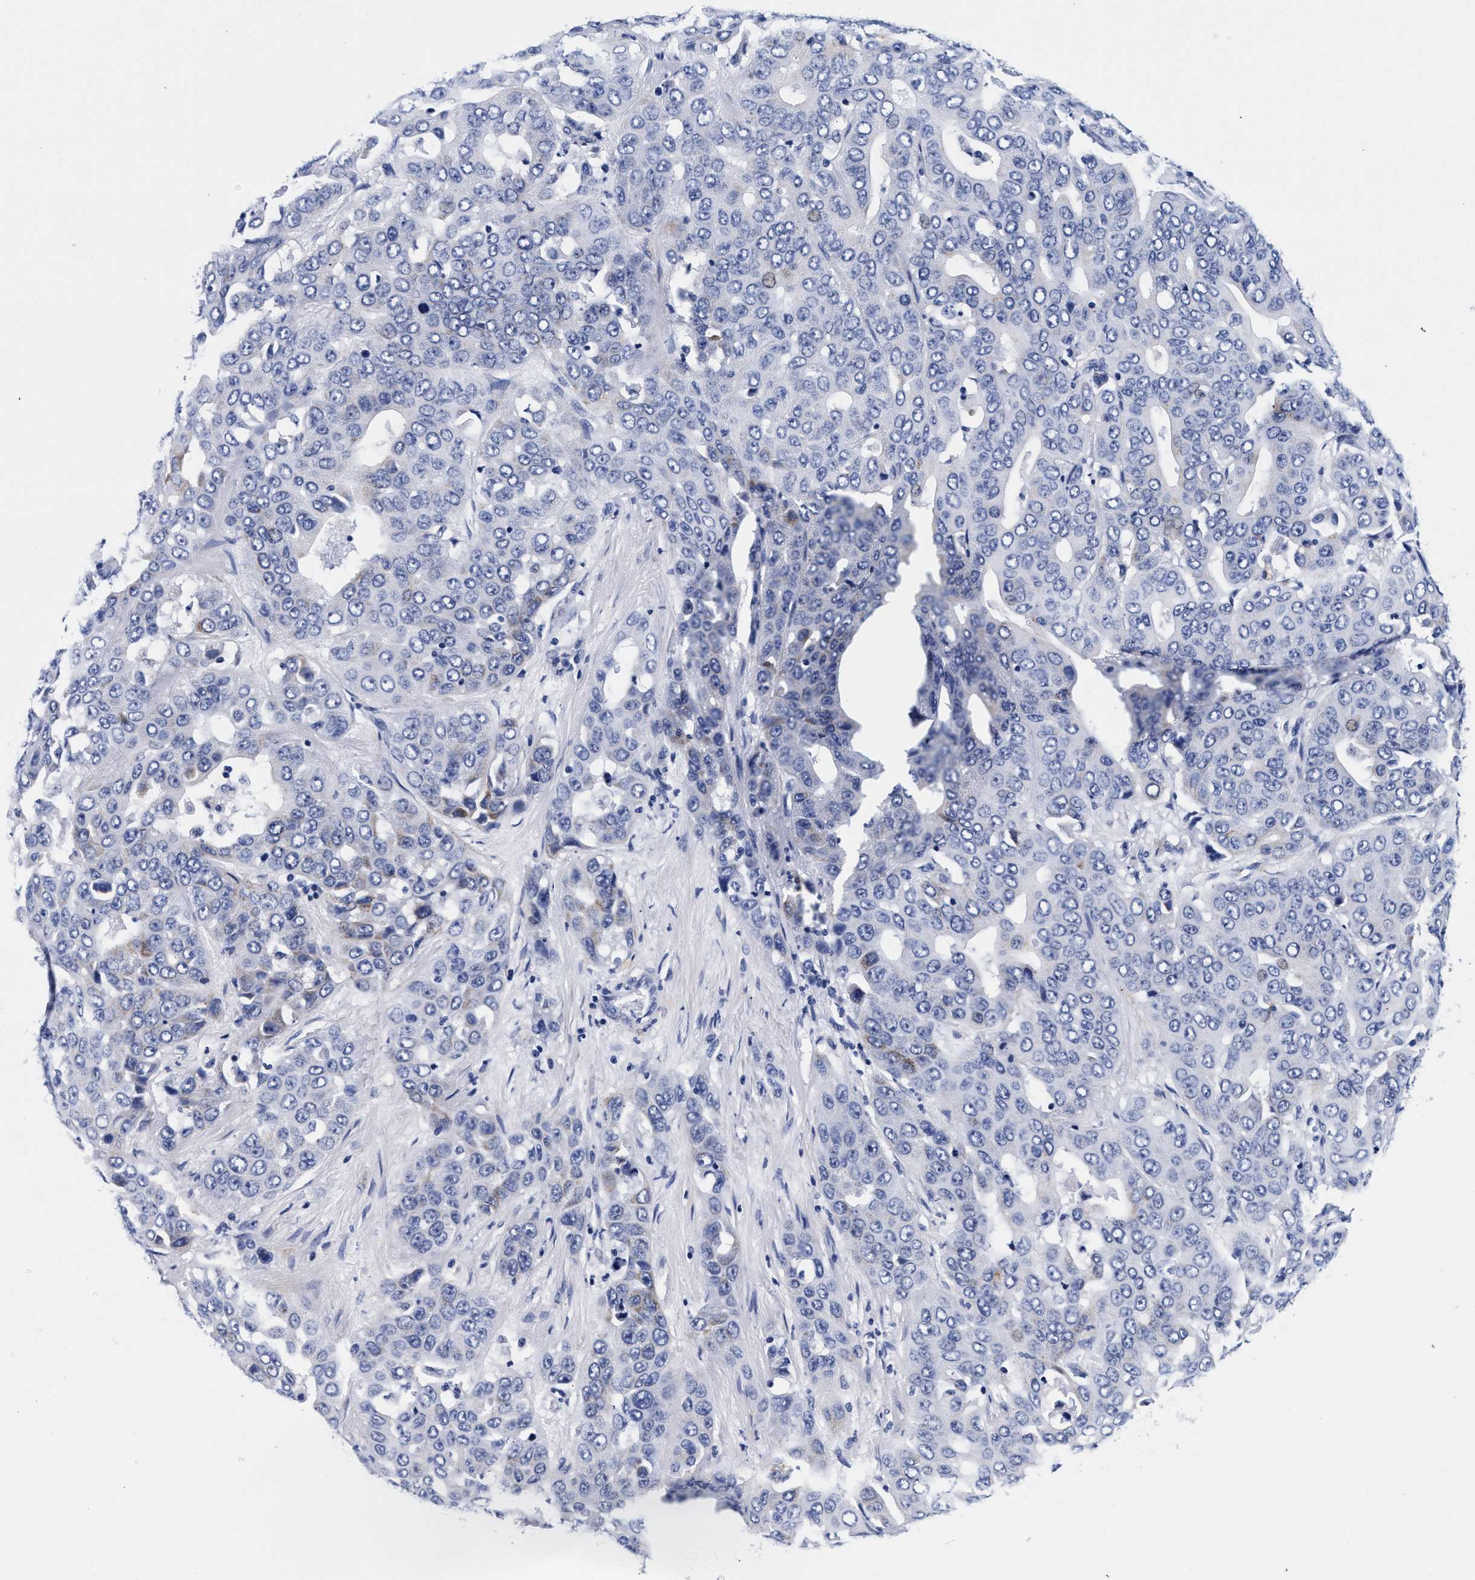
{"staining": {"intensity": "negative", "quantity": "none", "location": "none"}, "tissue": "liver cancer", "cell_type": "Tumor cells", "image_type": "cancer", "snomed": [{"axis": "morphology", "description": "Cholangiocarcinoma"}, {"axis": "topography", "description": "Liver"}], "caption": "Immunohistochemistry histopathology image of liver cancer (cholangiocarcinoma) stained for a protein (brown), which demonstrates no positivity in tumor cells.", "gene": "RAB3B", "patient": {"sex": "female", "age": 52}}